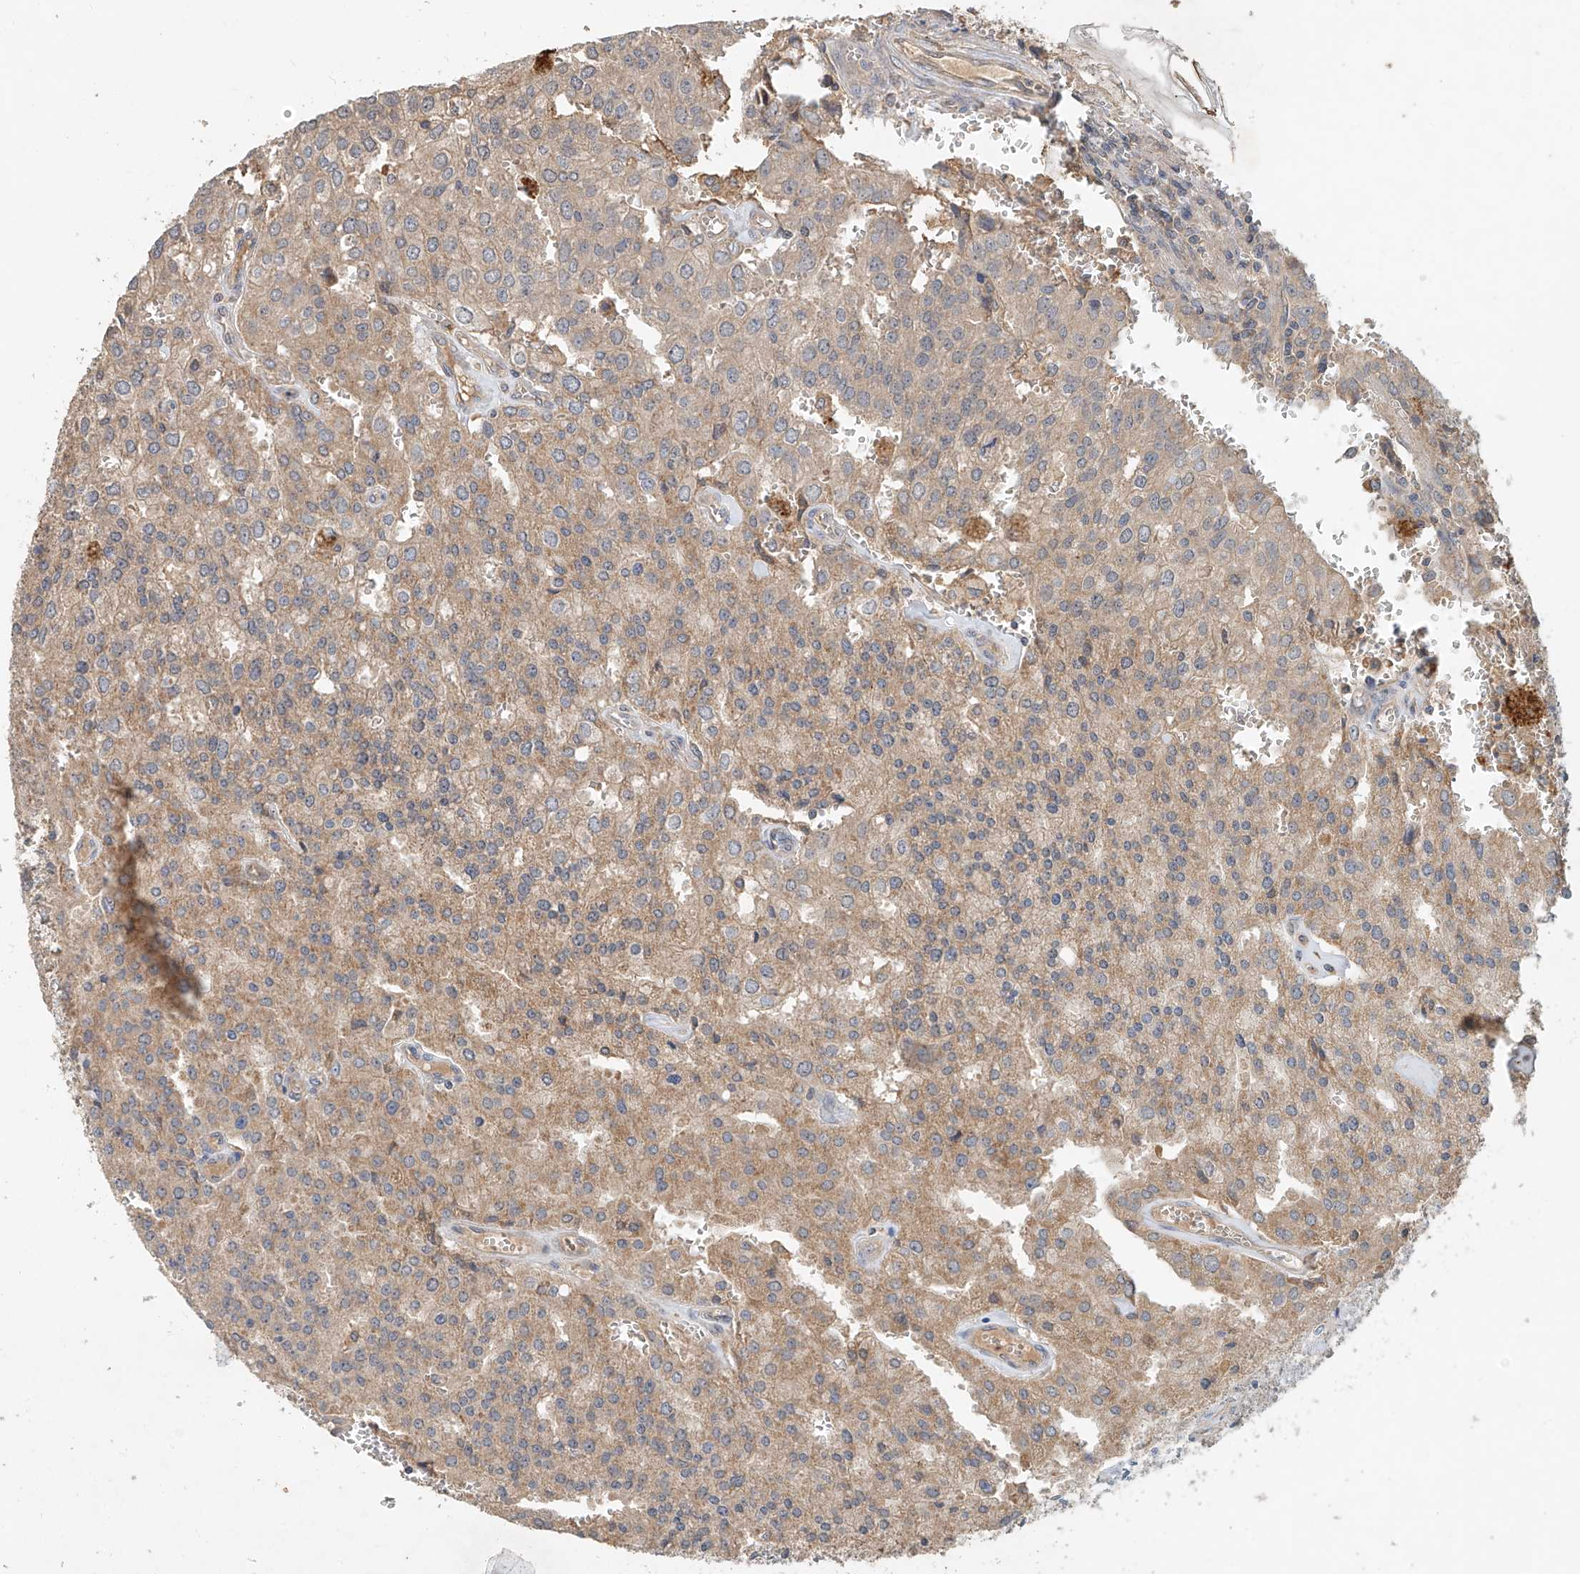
{"staining": {"intensity": "weak", "quantity": ">75%", "location": "cytoplasmic/membranous"}, "tissue": "prostate cancer", "cell_type": "Tumor cells", "image_type": "cancer", "snomed": [{"axis": "morphology", "description": "Adenocarcinoma, High grade"}, {"axis": "topography", "description": "Prostate"}], "caption": "IHC (DAB) staining of human prostate high-grade adenocarcinoma displays weak cytoplasmic/membranous protein positivity in approximately >75% of tumor cells. The protein is shown in brown color, while the nuclei are stained blue.", "gene": "GNB1L", "patient": {"sex": "male", "age": 68}}